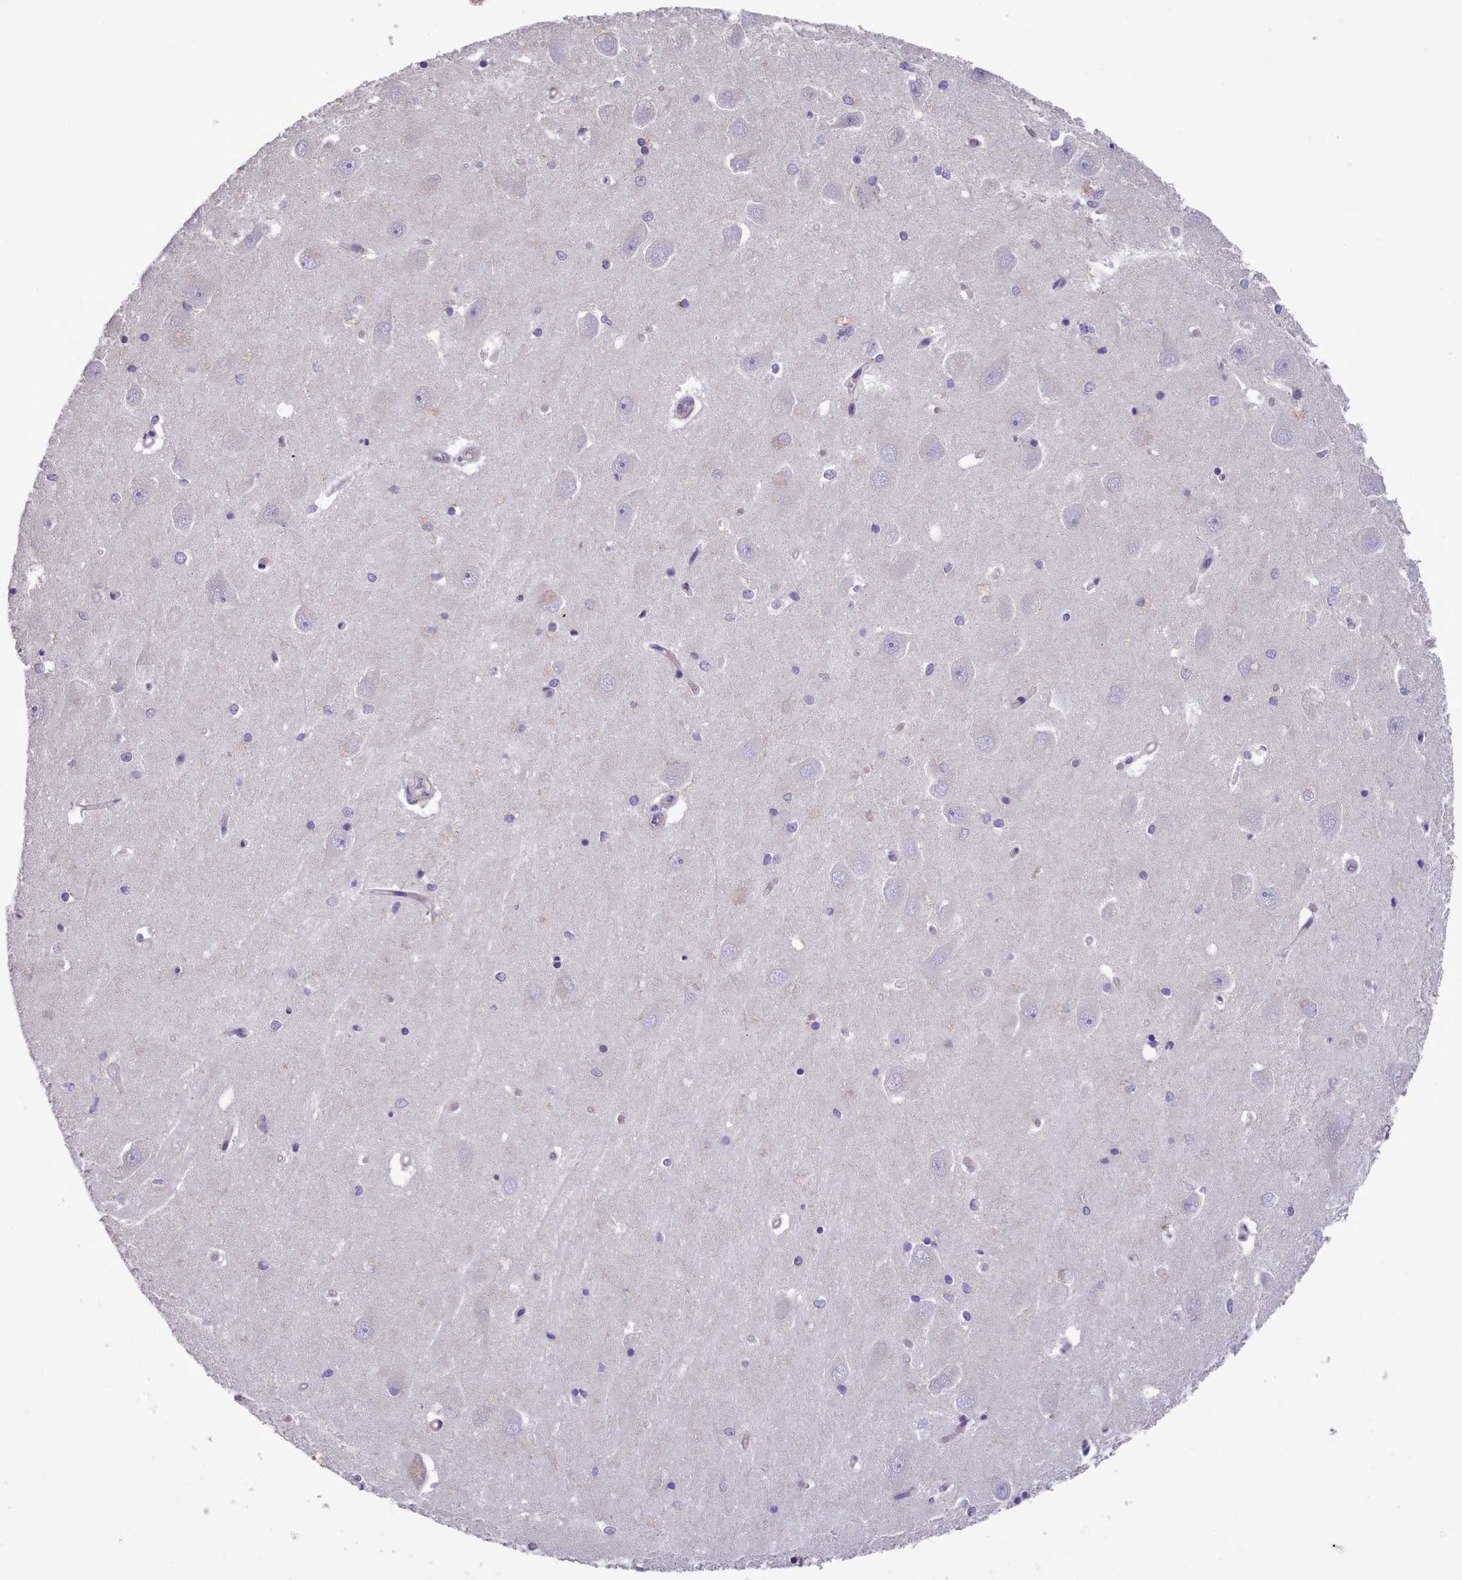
{"staining": {"intensity": "negative", "quantity": "none", "location": "none"}, "tissue": "hippocampus", "cell_type": "Glial cells", "image_type": "normal", "snomed": [{"axis": "morphology", "description": "Normal tissue, NOS"}, {"axis": "topography", "description": "Hippocampus"}], "caption": "Immunohistochemistry image of benign hippocampus: human hippocampus stained with DAB (3,3'-diaminobenzidine) displays no significant protein expression in glial cells.", "gene": "FKBP10", "patient": {"sex": "male", "age": 45}}